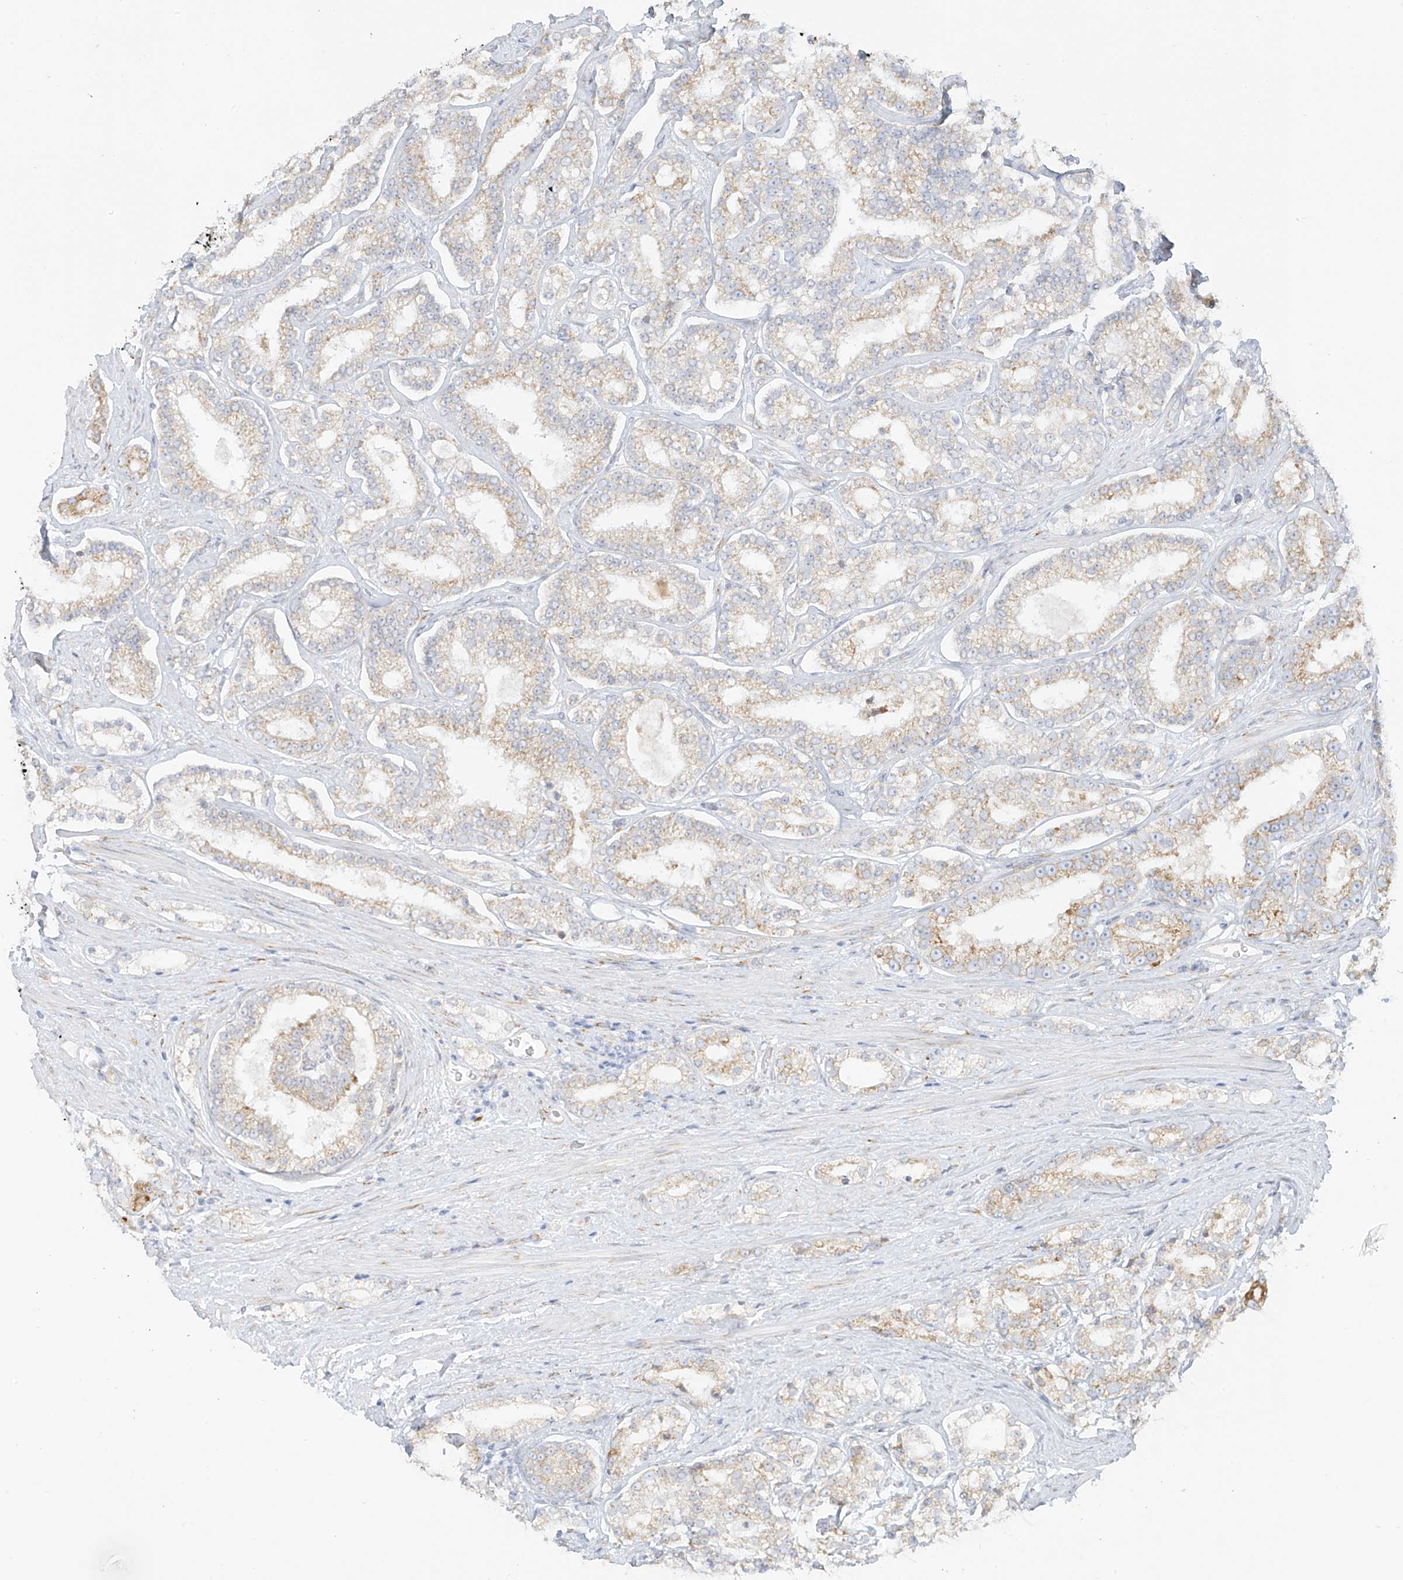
{"staining": {"intensity": "weak", "quantity": "25%-75%", "location": "cytoplasmic/membranous"}, "tissue": "prostate cancer", "cell_type": "Tumor cells", "image_type": "cancer", "snomed": [{"axis": "morphology", "description": "Normal tissue, NOS"}, {"axis": "morphology", "description": "Adenocarcinoma, High grade"}, {"axis": "topography", "description": "Prostate"}], "caption": "This is a micrograph of IHC staining of prostate cancer (high-grade adenocarcinoma), which shows weak staining in the cytoplasmic/membranous of tumor cells.", "gene": "LRRC59", "patient": {"sex": "male", "age": 83}}